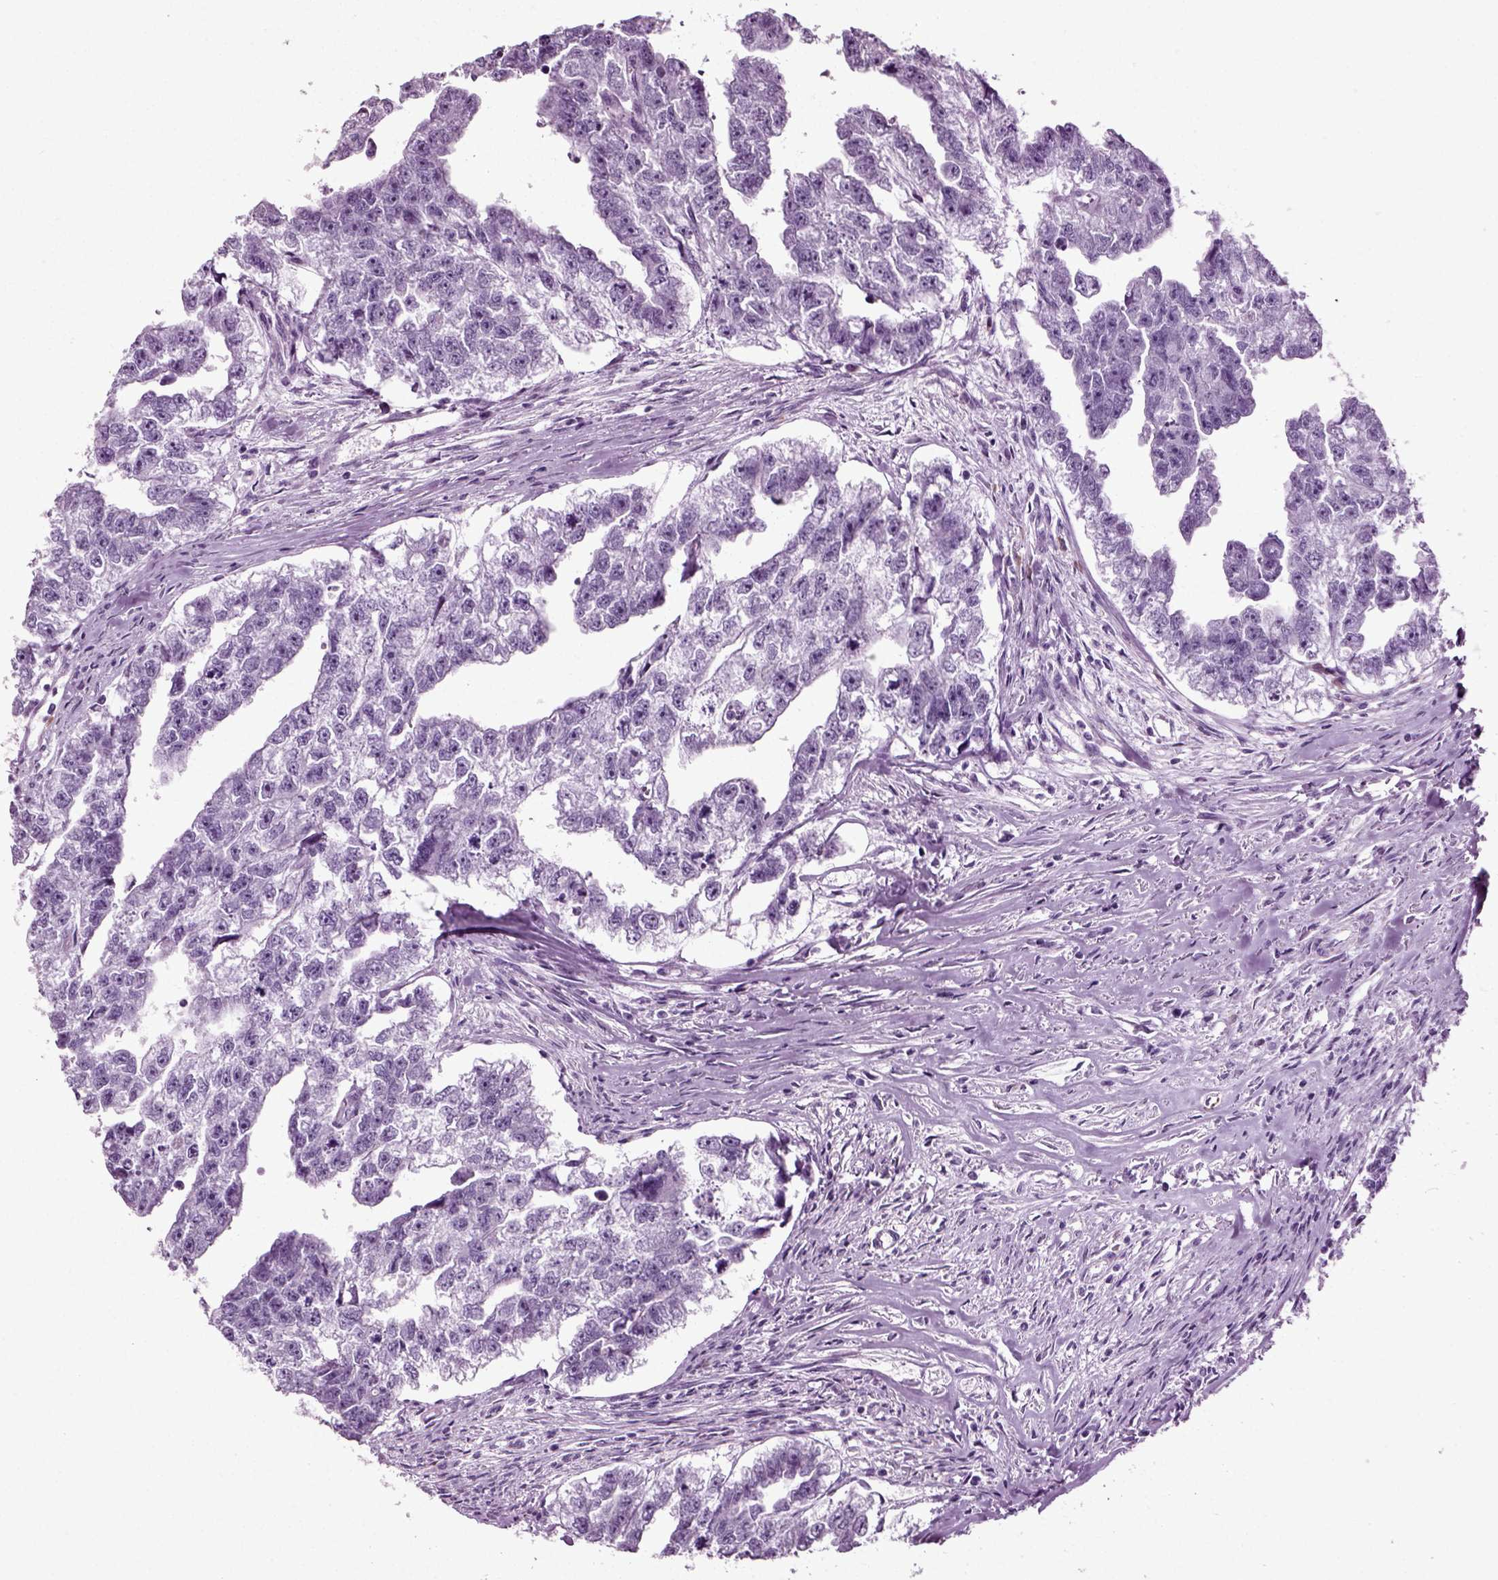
{"staining": {"intensity": "negative", "quantity": "none", "location": "none"}, "tissue": "testis cancer", "cell_type": "Tumor cells", "image_type": "cancer", "snomed": [{"axis": "morphology", "description": "Carcinoma, Embryonal, NOS"}, {"axis": "morphology", "description": "Teratoma, malignant, NOS"}, {"axis": "topography", "description": "Testis"}], "caption": "Histopathology image shows no significant protein positivity in tumor cells of embryonal carcinoma (testis).", "gene": "SLC26A8", "patient": {"sex": "male", "age": 44}}